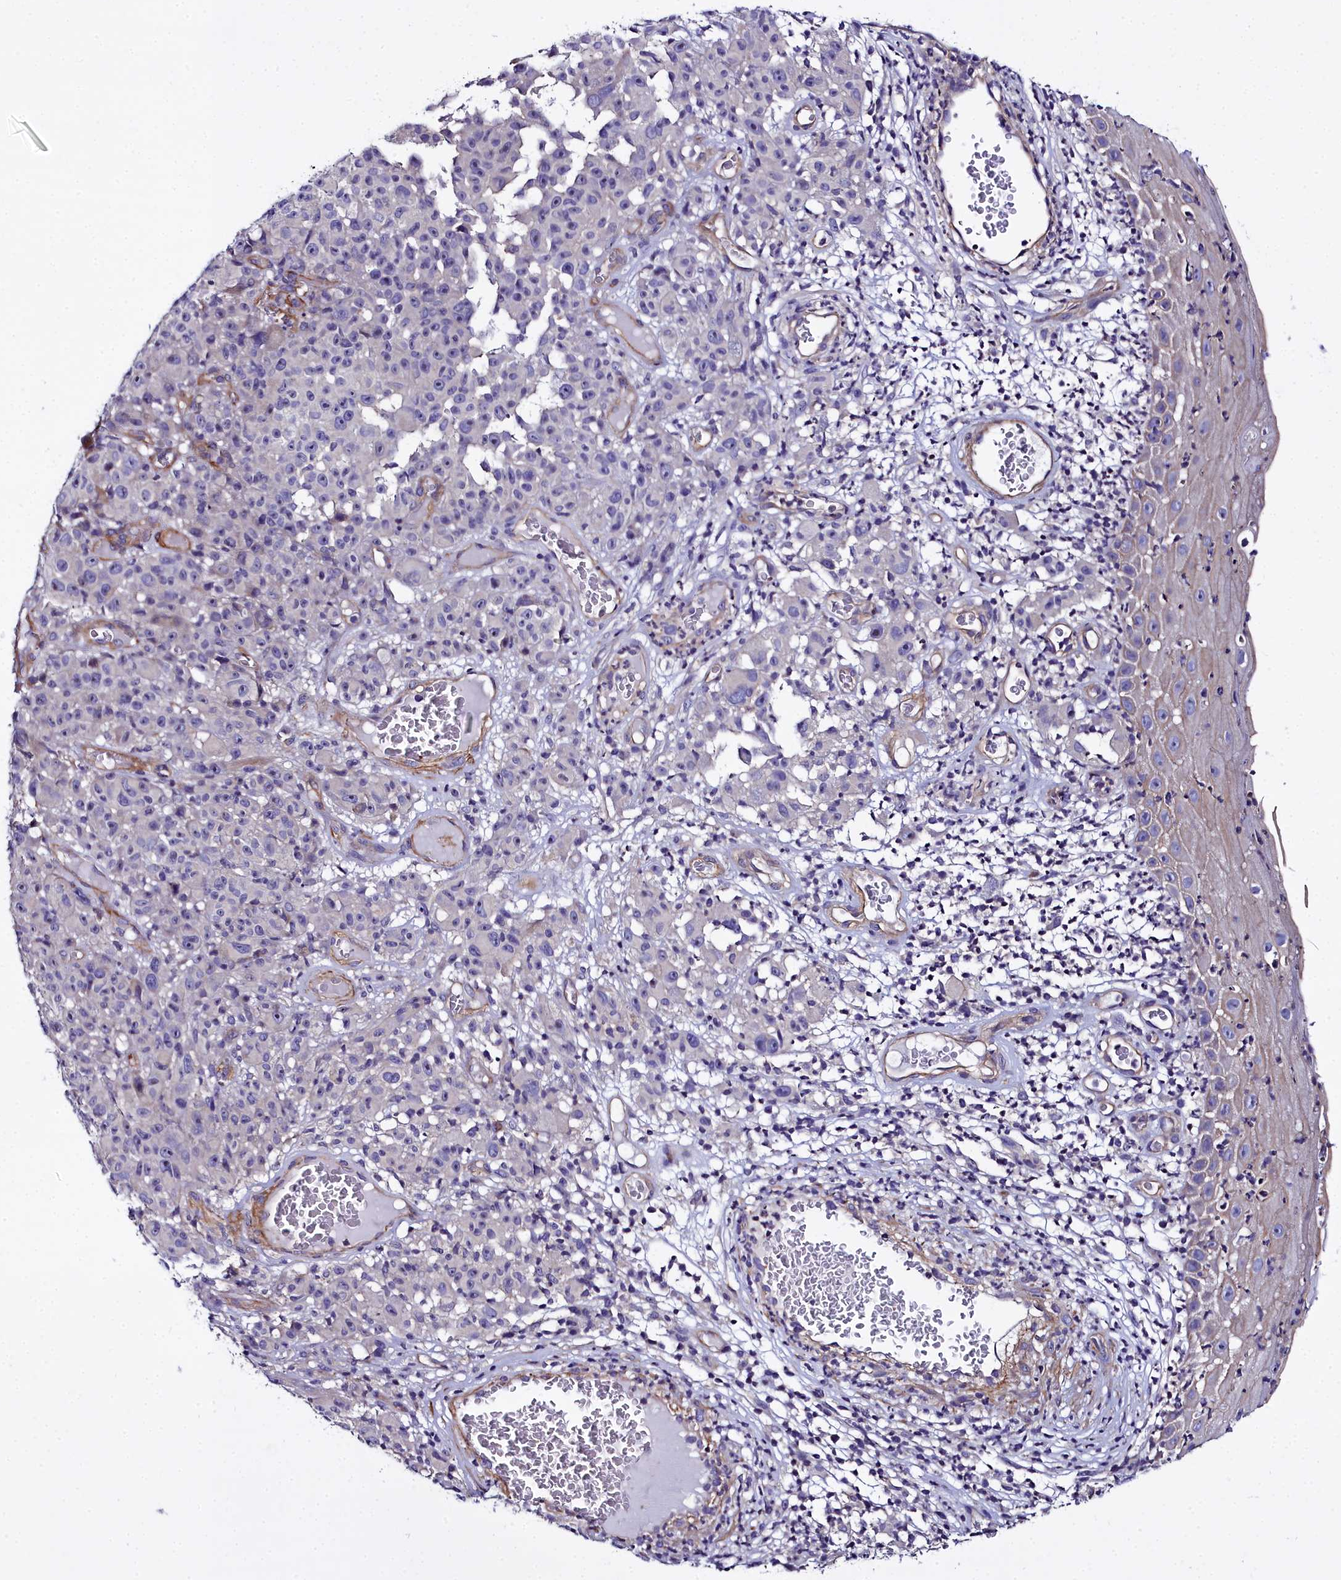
{"staining": {"intensity": "negative", "quantity": "none", "location": "none"}, "tissue": "melanoma", "cell_type": "Tumor cells", "image_type": "cancer", "snomed": [{"axis": "morphology", "description": "Malignant melanoma, NOS"}, {"axis": "topography", "description": "Skin"}], "caption": "Immunohistochemical staining of human malignant melanoma displays no significant positivity in tumor cells.", "gene": "FADS3", "patient": {"sex": "female", "age": 82}}